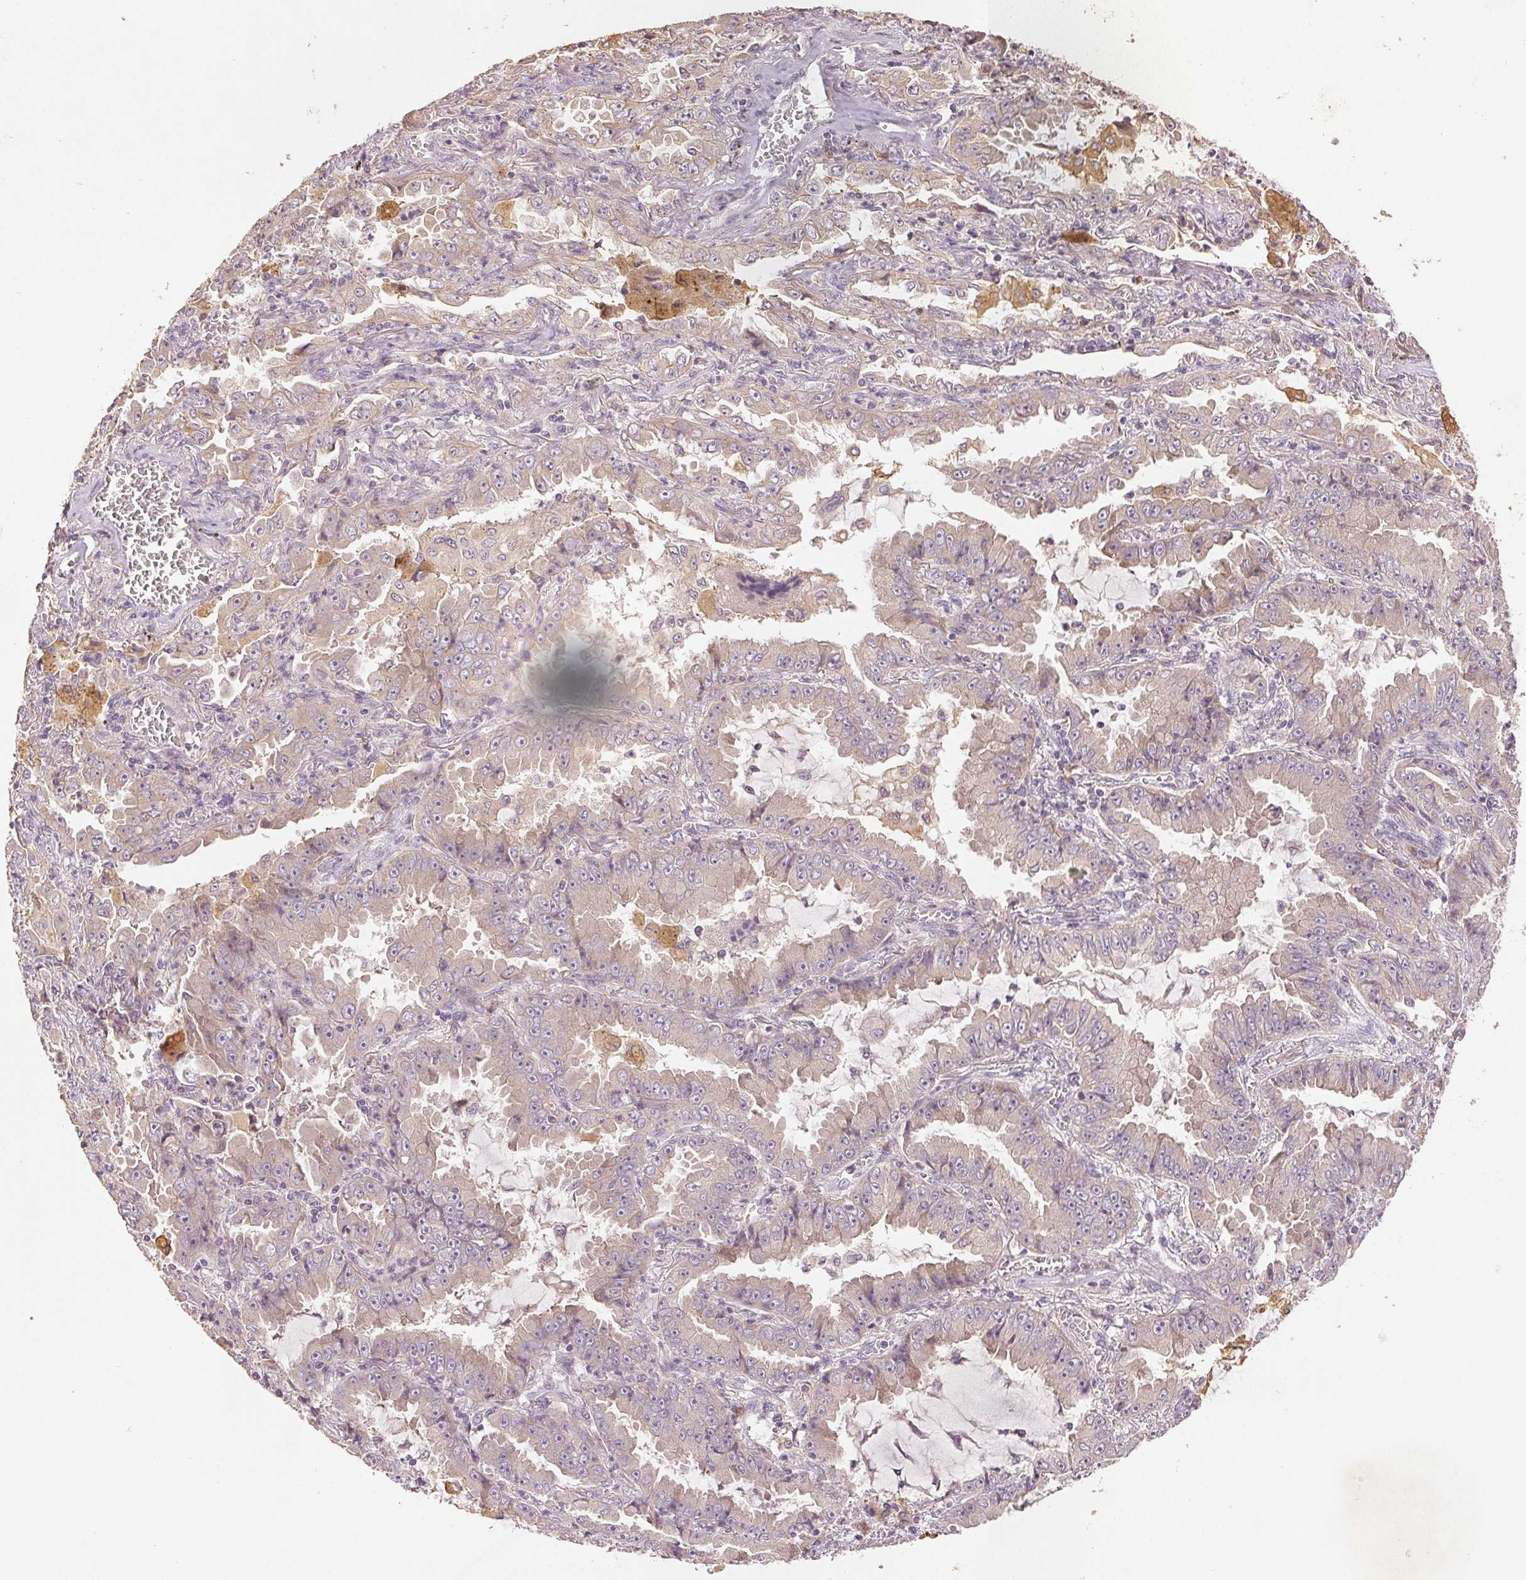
{"staining": {"intensity": "weak", "quantity": "25%-75%", "location": "cytoplasmic/membranous"}, "tissue": "lung cancer", "cell_type": "Tumor cells", "image_type": "cancer", "snomed": [{"axis": "morphology", "description": "Adenocarcinoma, NOS"}, {"axis": "topography", "description": "Lung"}], "caption": "Weak cytoplasmic/membranous positivity is identified in approximately 25%-75% of tumor cells in lung cancer.", "gene": "YIF1B", "patient": {"sex": "female", "age": 52}}